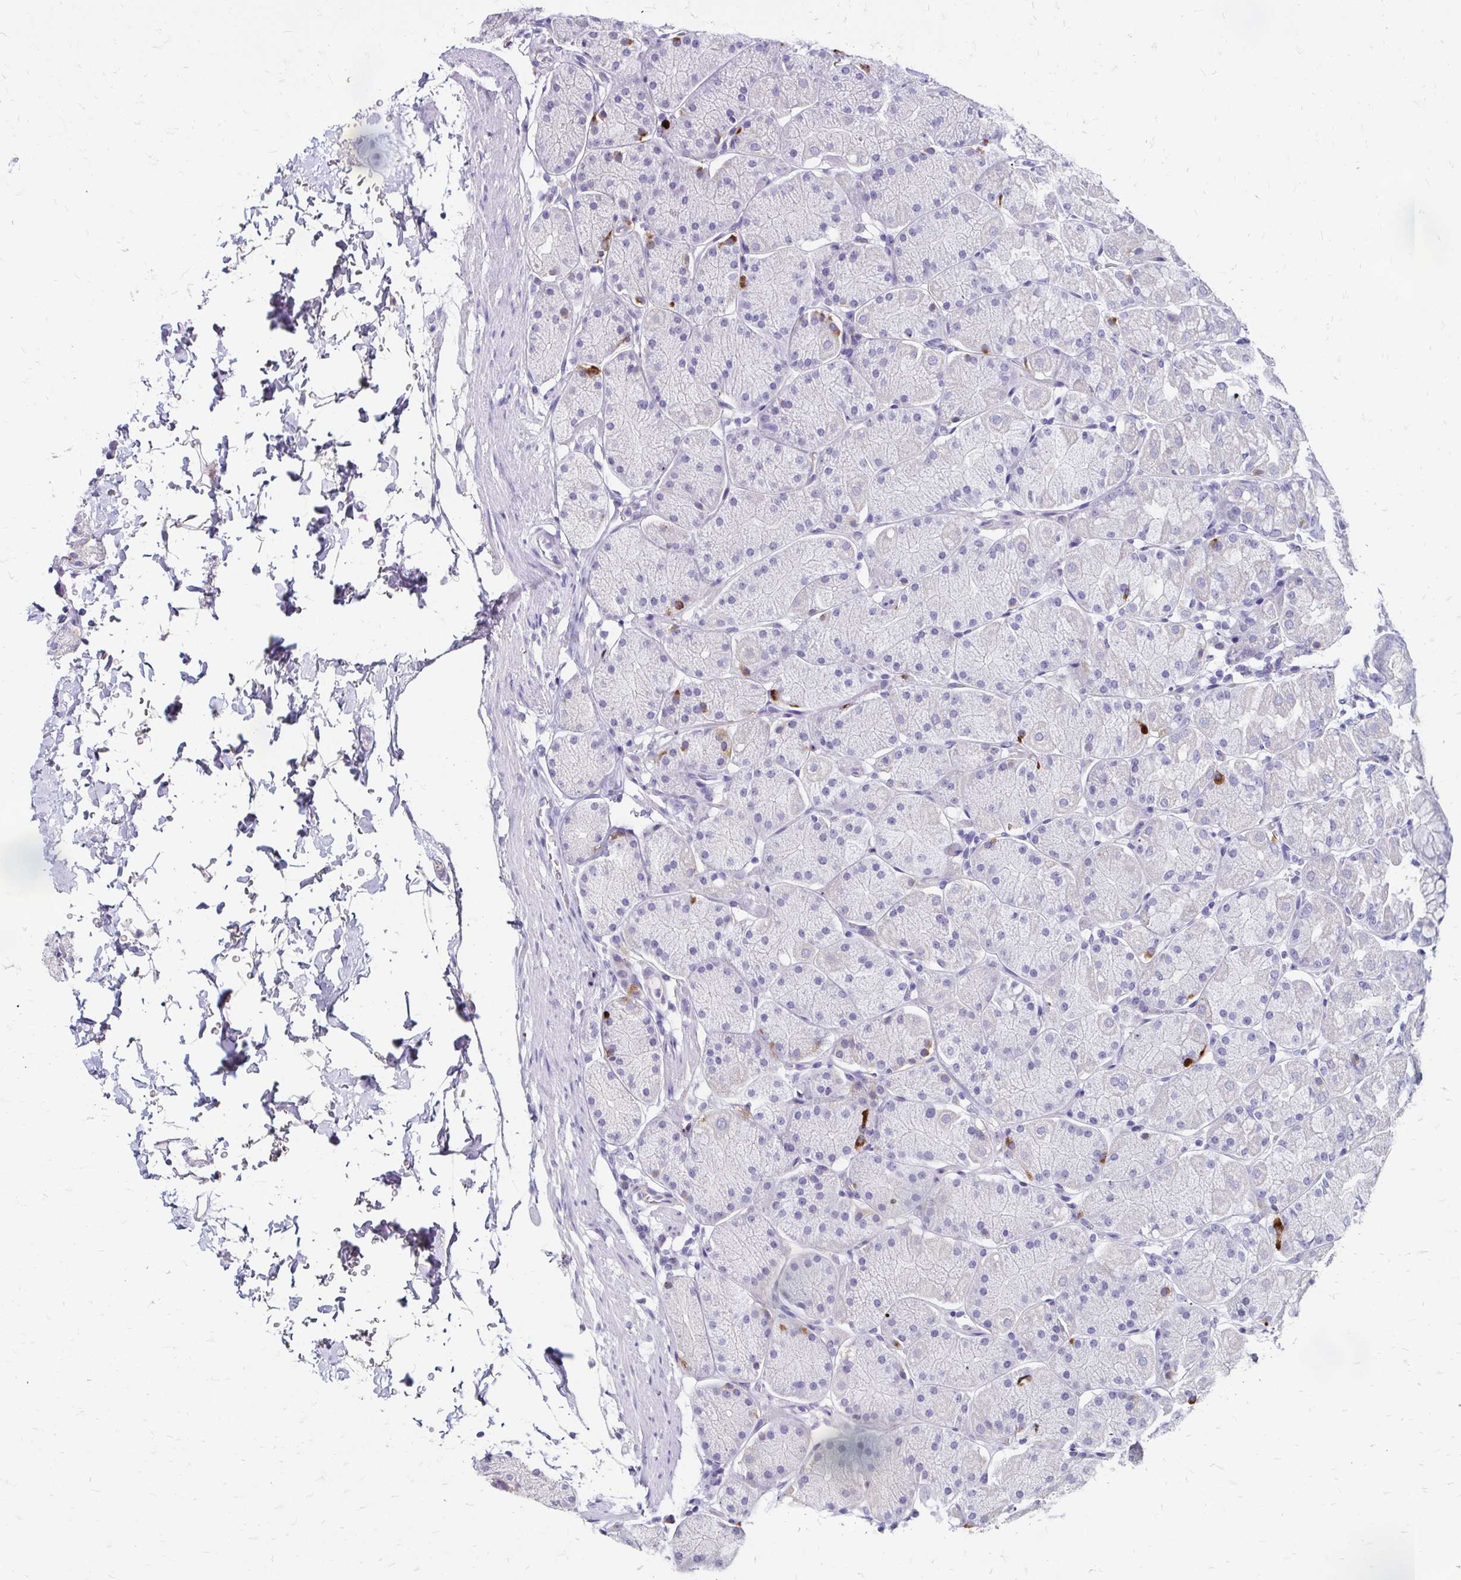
{"staining": {"intensity": "strong", "quantity": "<25%", "location": "cytoplasmic/membranous"}, "tissue": "stomach", "cell_type": "Glandular cells", "image_type": "normal", "snomed": [{"axis": "morphology", "description": "Normal tissue, NOS"}, {"axis": "topography", "description": "Stomach, upper"}, {"axis": "topography", "description": "Stomach"}], "caption": "Protein expression analysis of normal stomach demonstrates strong cytoplasmic/membranous expression in about <25% of glandular cells. The protein is shown in brown color, while the nuclei are stained blue.", "gene": "SCG3", "patient": {"sex": "male", "age": 76}}